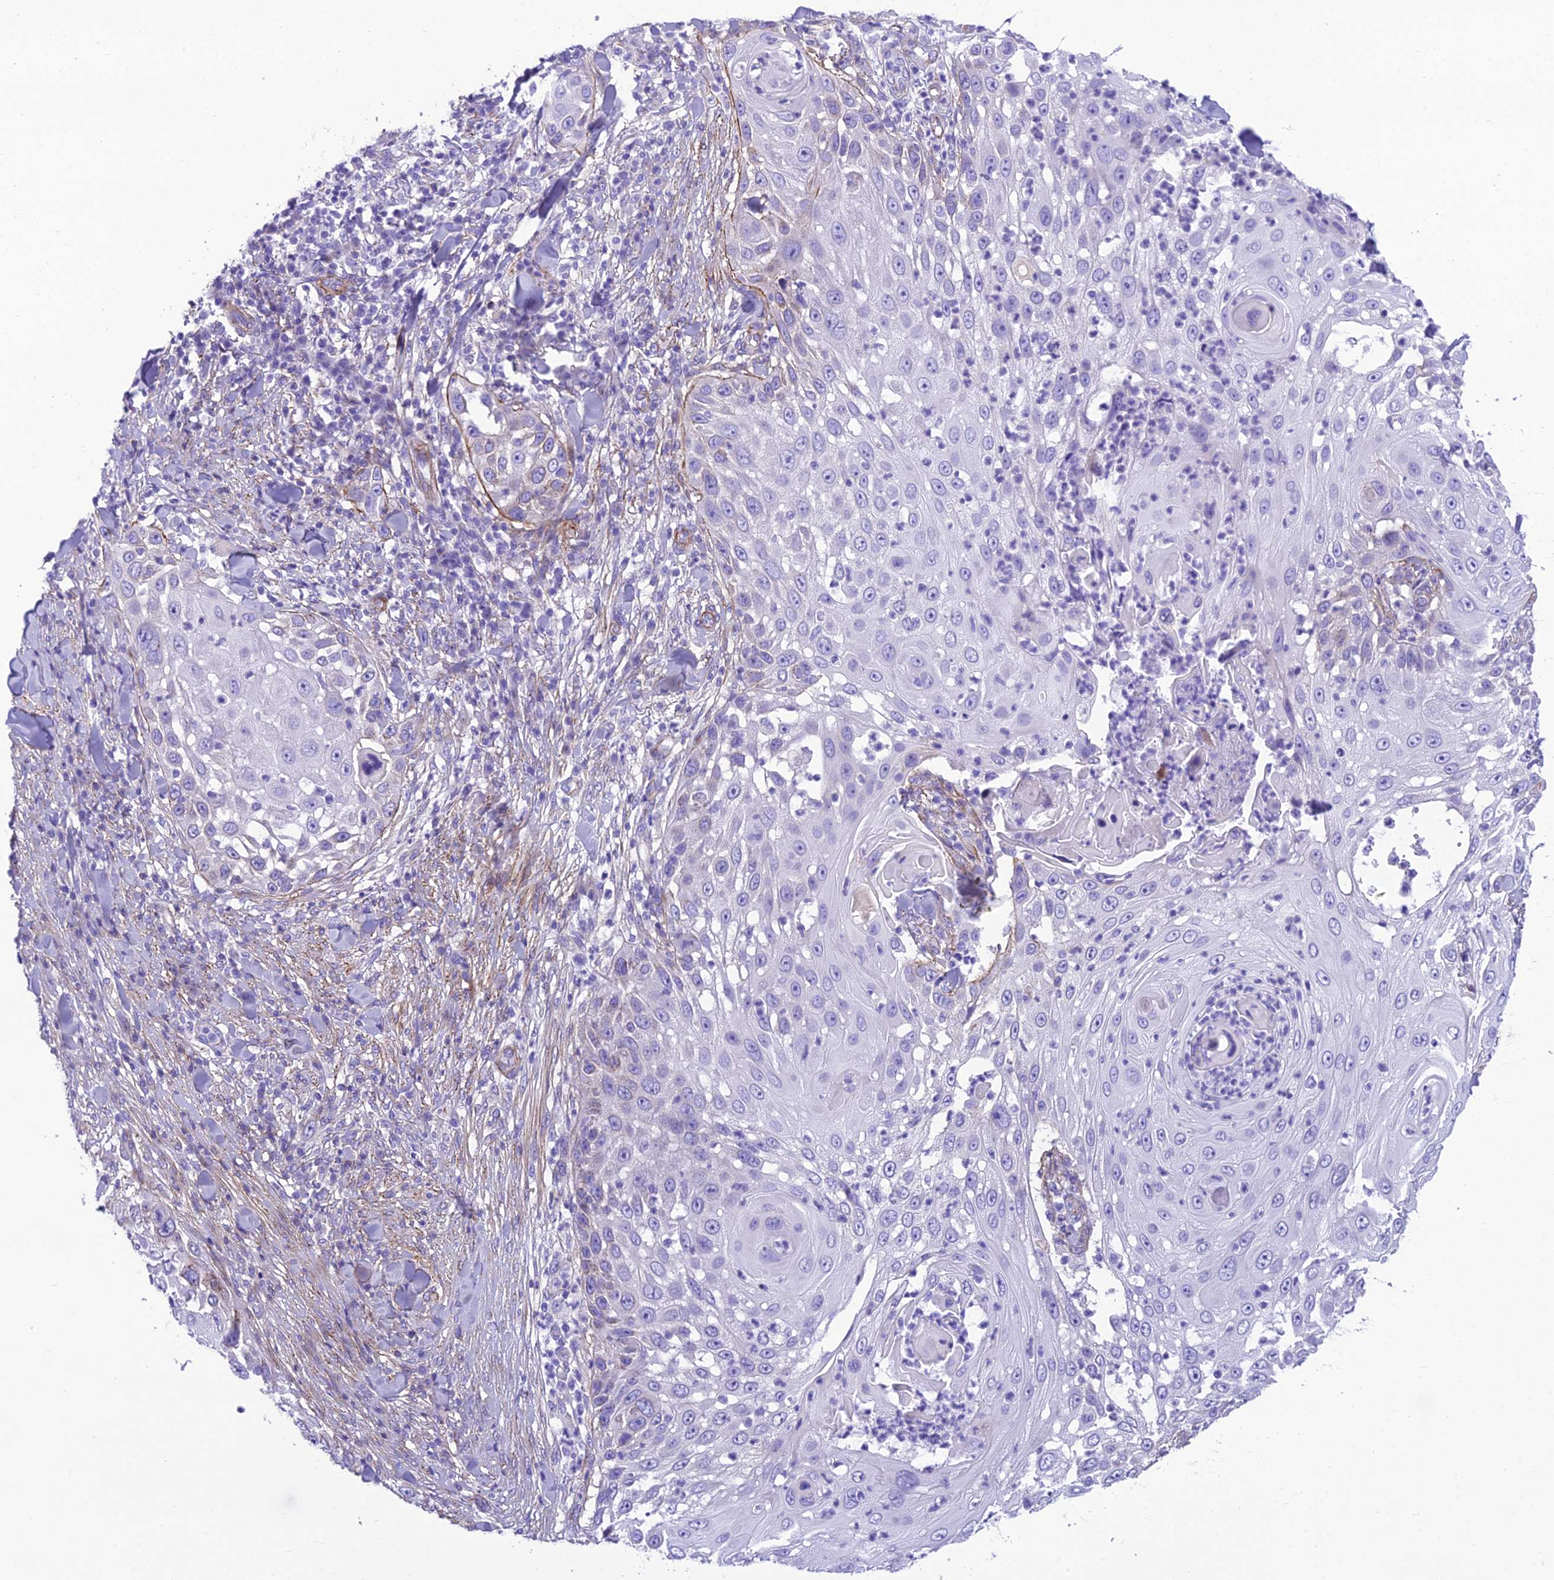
{"staining": {"intensity": "negative", "quantity": "none", "location": "none"}, "tissue": "skin cancer", "cell_type": "Tumor cells", "image_type": "cancer", "snomed": [{"axis": "morphology", "description": "Squamous cell carcinoma, NOS"}, {"axis": "topography", "description": "Skin"}], "caption": "Tumor cells show no significant protein staining in skin cancer (squamous cell carcinoma).", "gene": "GFRA1", "patient": {"sex": "female", "age": 44}}